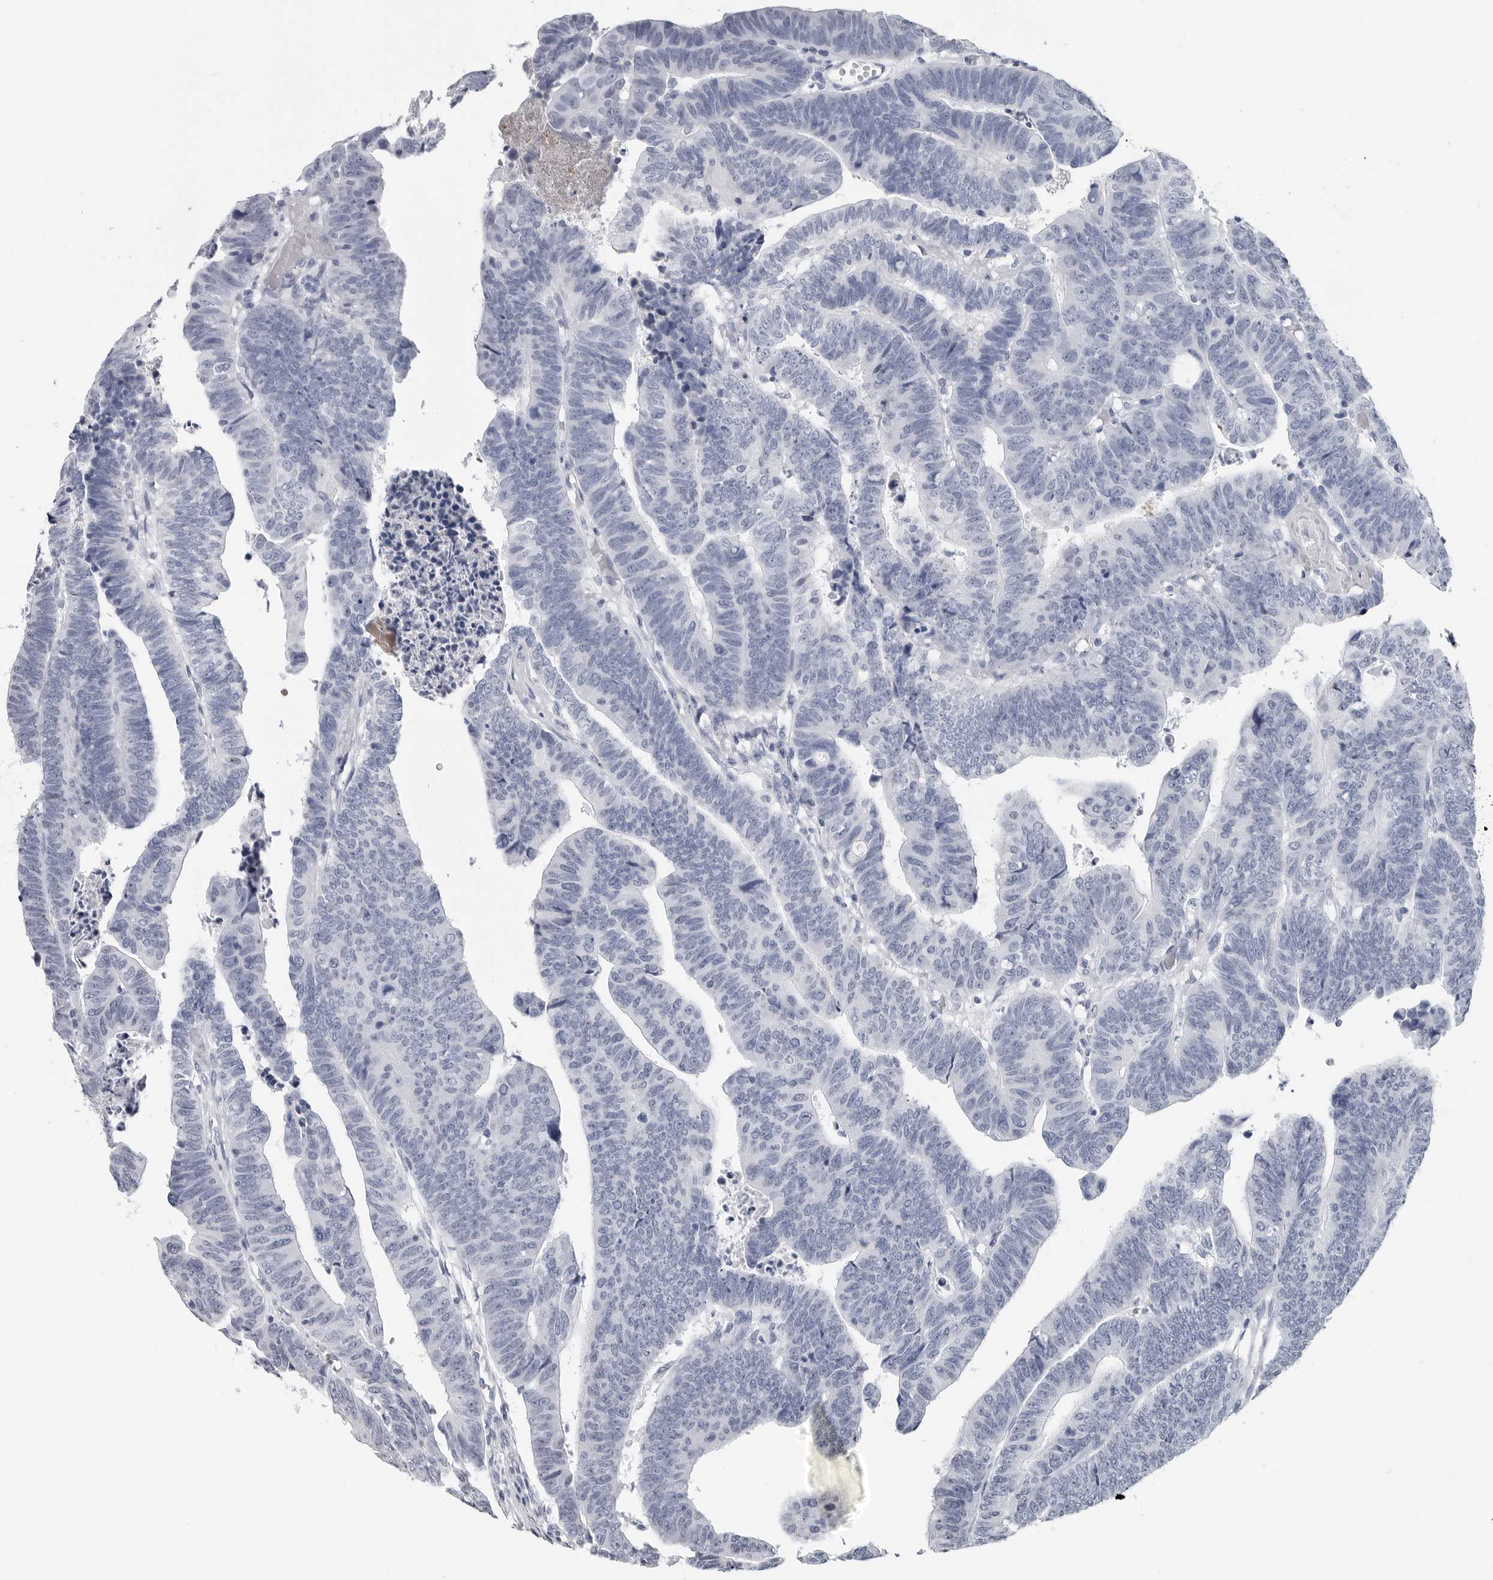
{"staining": {"intensity": "negative", "quantity": "none", "location": "none"}, "tissue": "colorectal cancer", "cell_type": "Tumor cells", "image_type": "cancer", "snomed": [{"axis": "morphology", "description": "Adenocarcinoma, NOS"}, {"axis": "topography", "description": "Rectum"}], "caption": "Immunohistochemical staining of colorectal cancer demonstrates no significant staining in tumor cells. Brightfield microscopy of immunohistochemistry (IHC) stained with DAB (brown) and hematoxylin (blue), captured at high magnification.", "gene": "AMPD1", "patient": {"sex": "female", "age": 65}}